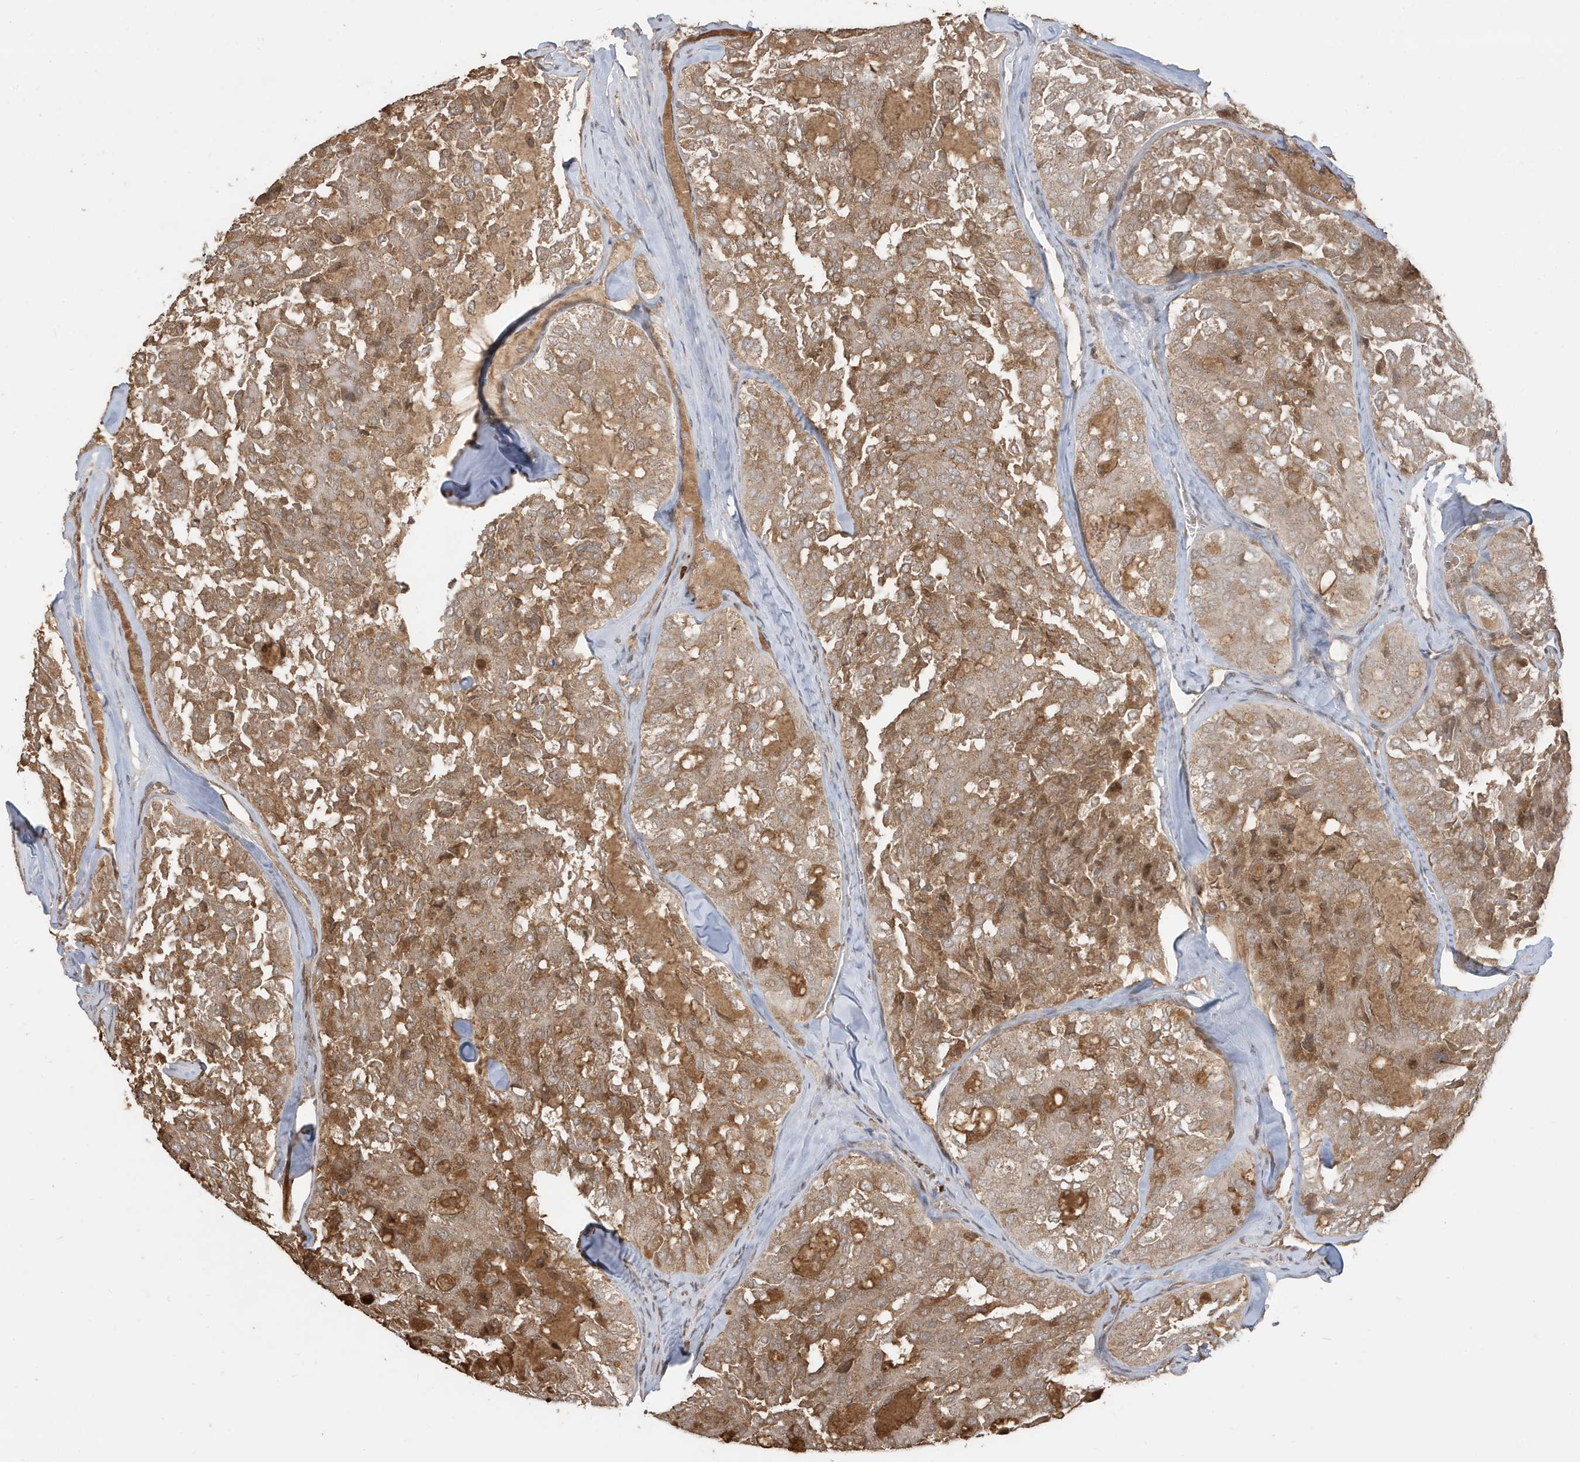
{"staining": {"intensity": "moderate", "quantity": ">75%", "location": "cytoplasmic/membranous"}, "tissue": "thyroid cancer", "cell_type": "Tumor cells", "image_type": "cancer", "snomed": [{"axis": "morphology", "description": "Follicular adenoma carcinoma, NOS"}, {"axis": "topography", "description": "Thyroid gland"}], "caption": "This image shows immunohistochemistry staining of human follicular adenoma carcinoma (thyroid), with medium moderate cytoplasmic/membranous positivity in approximately >75% of tumor cells.", "gene": "RER1", "patient": {"sex": "male", "age": 75}}